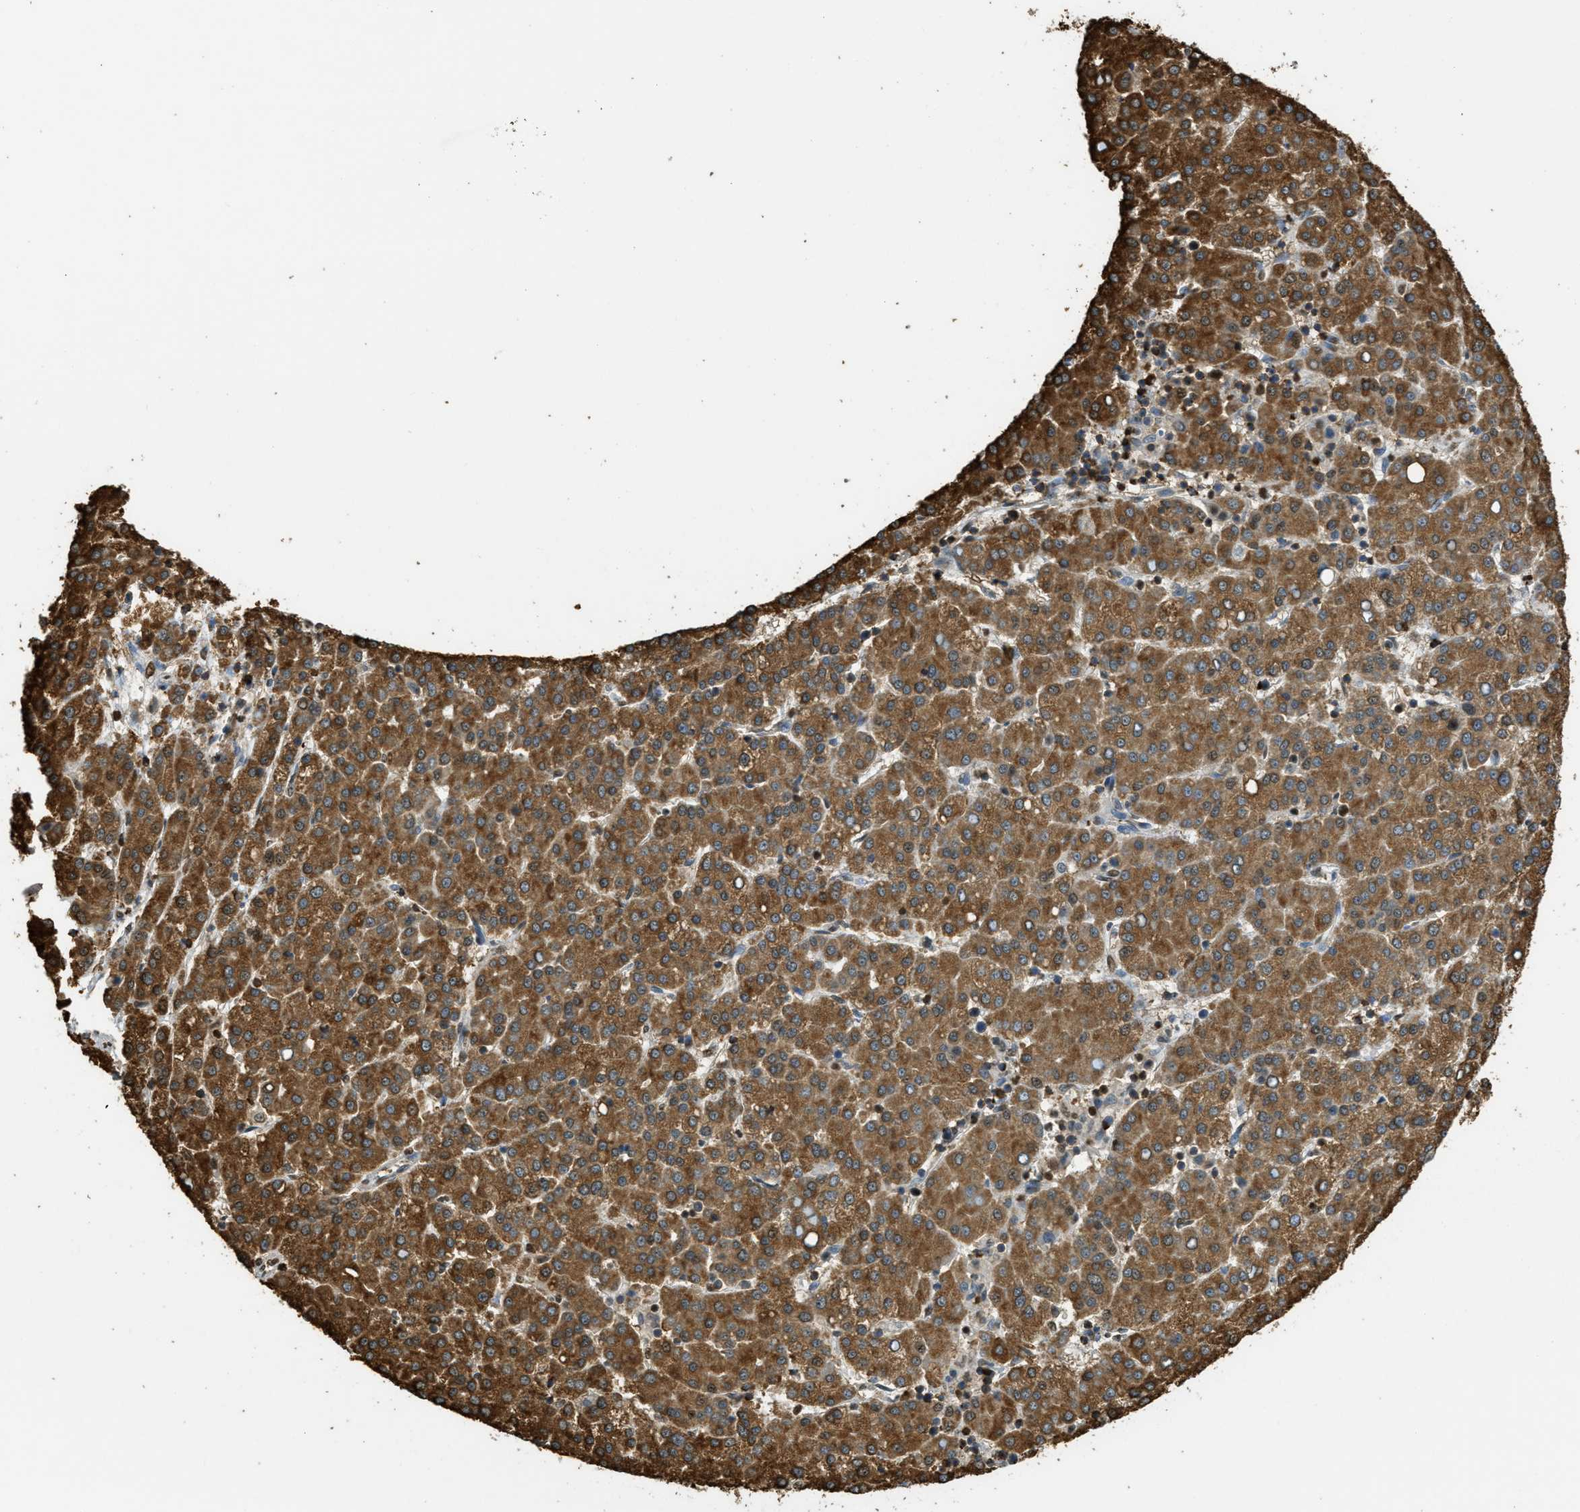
{"staining": {"intensity": "strong", "quantity": ">75%", "location": "cytoplasmic/membranous"}, "tissue": "liver cancer", "cell_type": "Tumor cells", "image_type": "cancer", "snomed": [{"axis": "morphology", "description": "Carcinoma, Hepatocellular, NOS"}, {"axis": "topography", "description": "Liver"}], "caption": "High-power microscopy captured an IHC photomicrograph of liver cancer (hepatocellular carcinoma), revealing strong cytoplasmic/membranous positivity in about >75% of tumor cells. (DAB (3,3'-diaminobenzidine) = brown stain, brightfield microscopy at high magnification).", "gene": "NR5A2", "patient": {"sex": "female", "age": 58}}